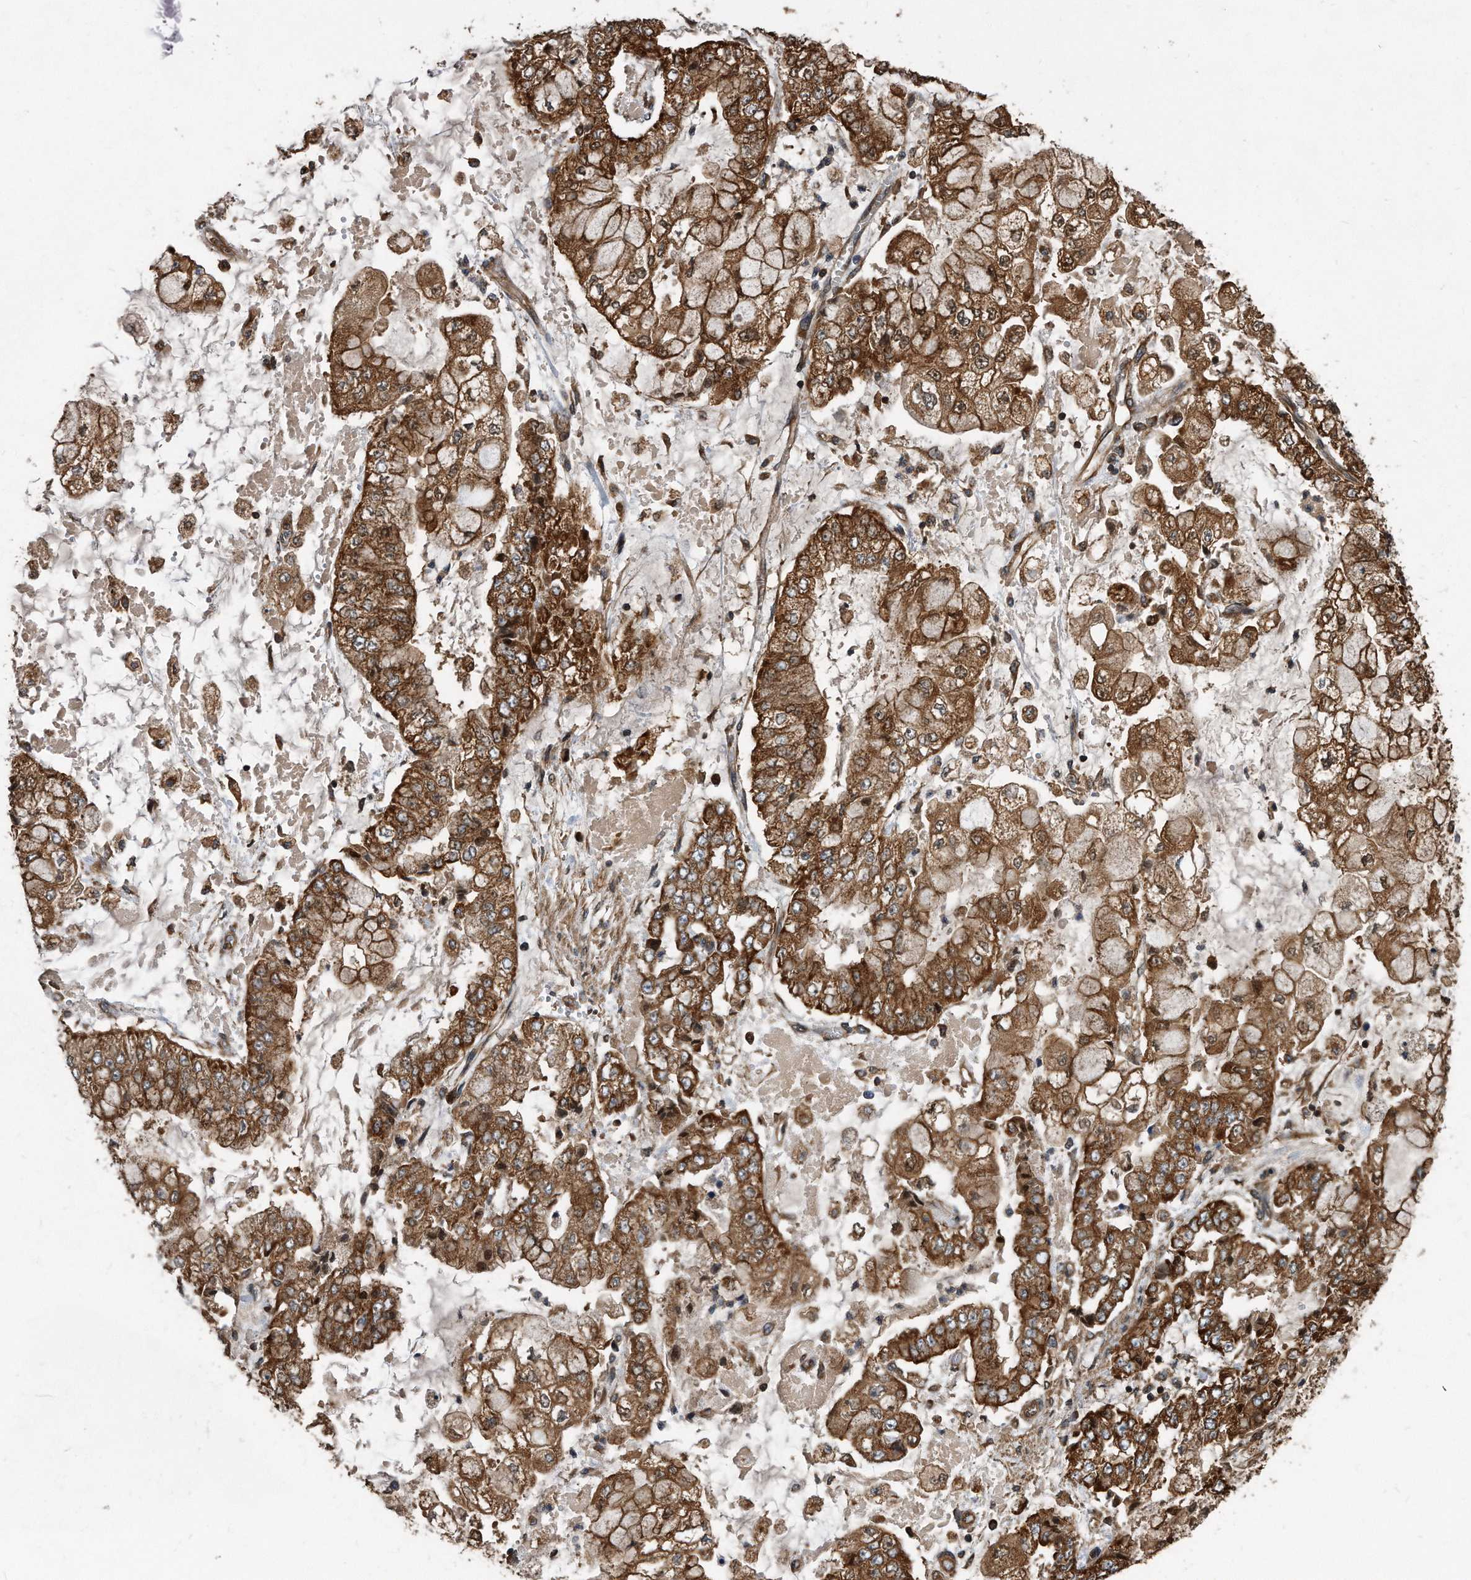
{"staining": {"intensity": "strong", "quantity": ">75%", "location": "cytoplasmic/membranous"}, "tissue": "stomach cancer", "cell_type": "Tumor cells", "image_type": "cancer", "snomed": [{"axis": "morphology", "description": "Adenocarcinoma, NOS"}, {"axis": "topography", "description": "Stomach"}], "caption": "Protein staining by immunohistochemistry (IHC) exhibits strong cytoplasmic/membranous positivity in about >75% of tumor cells in adenocarcinoma (stomach).", "gene": "FAM136A", "patient": {"sex": "male", "age": 76}}